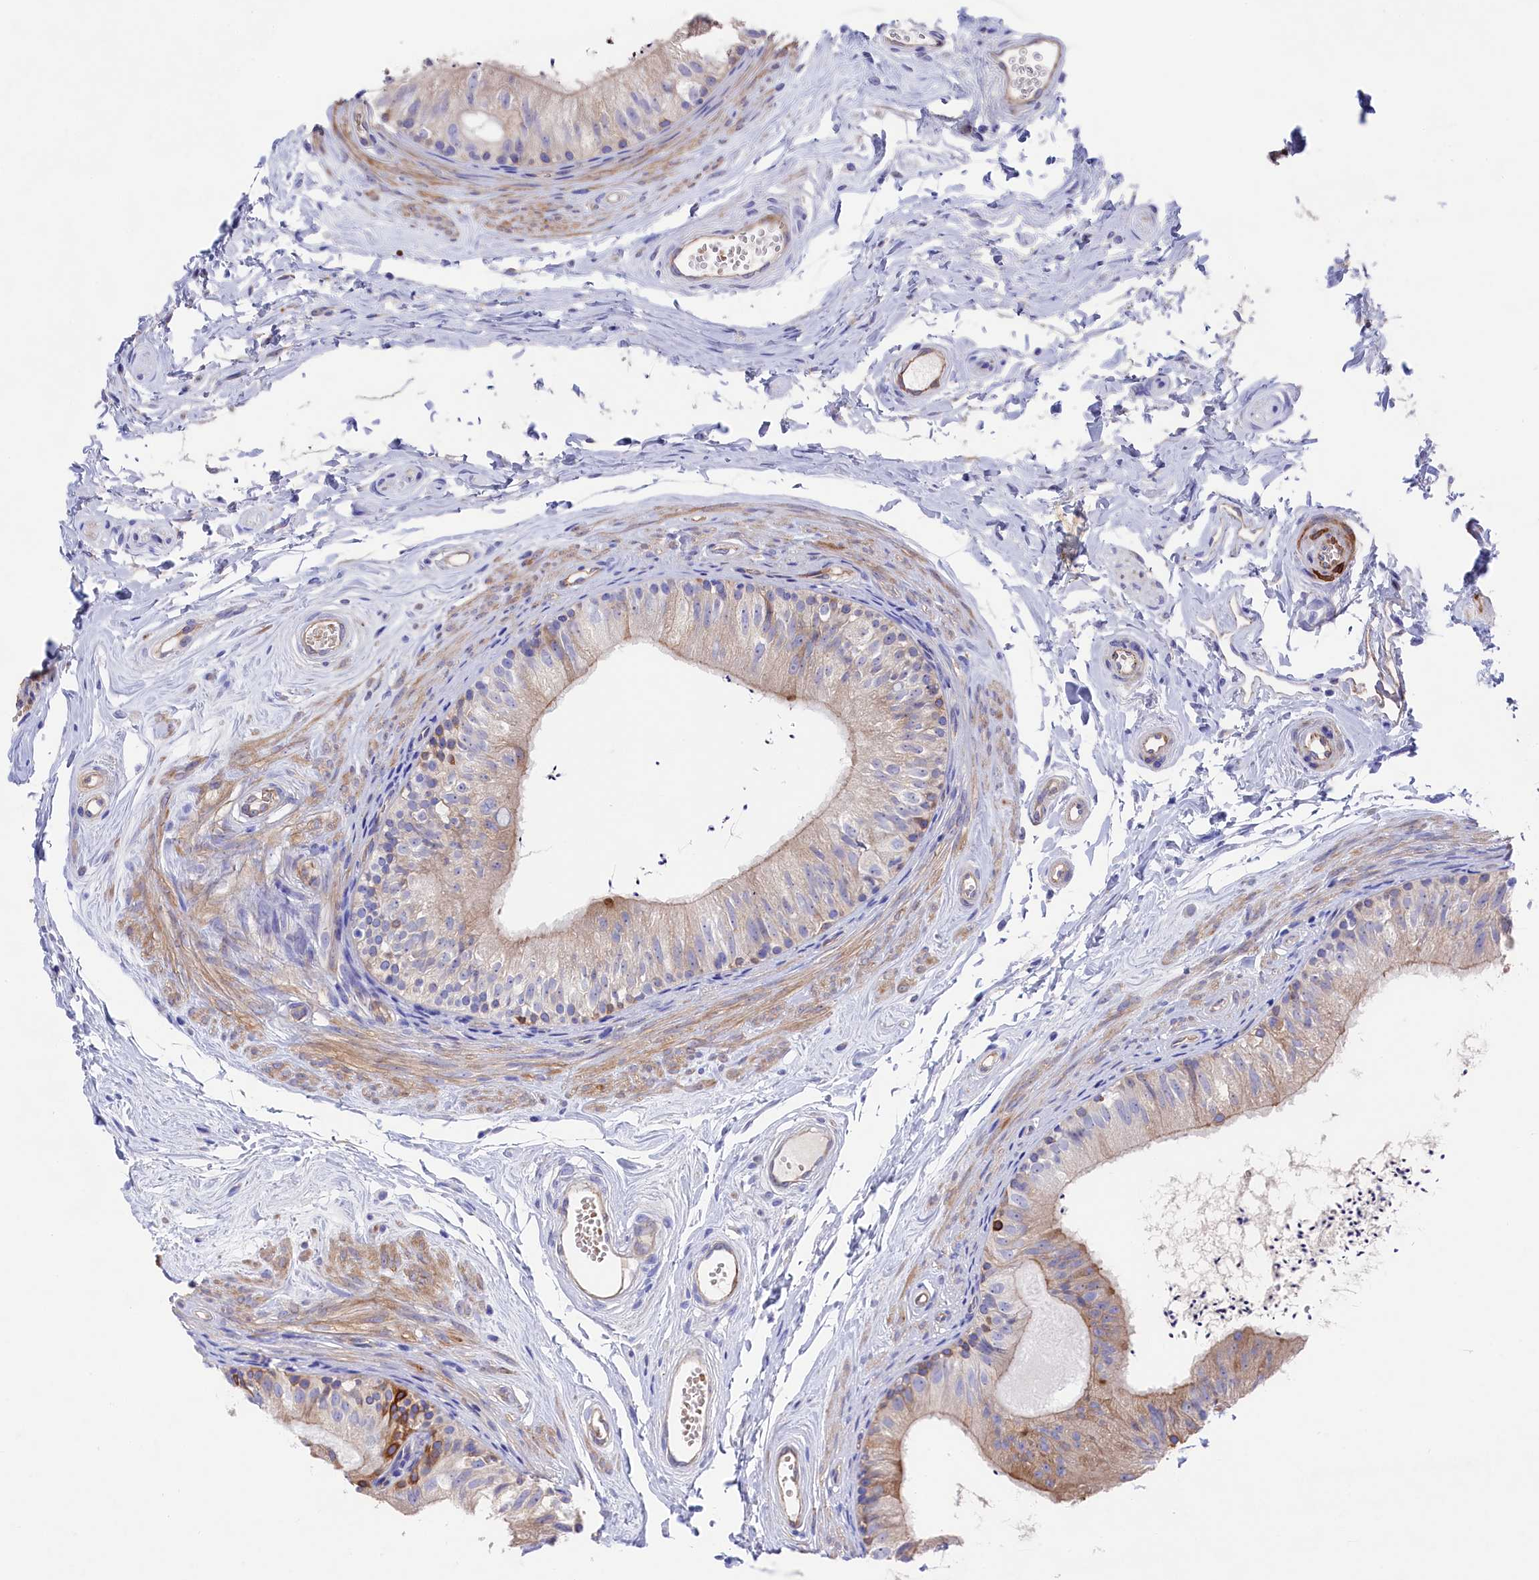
{"staining": {"intensity": "moderate", "quantity": "<25%", "location": "cytoplasmic/membranous"}, "tissue": "epididymis", "cell_type": "Glandular cells", "image_type": "normal", "snomed": [{"axis": "morphology", "description": "Normal tissue, NOS"}, {"axis": "topography", "description": "Epididymis"}], "caption": "Human epididymis stained with a brown dye demonstrates moderate cytoplasmic/membranous positive expression in approximately <25% of glandular cells.", "gene": "LHFPL4", "patient": {"sex": "male", "age": 56}}